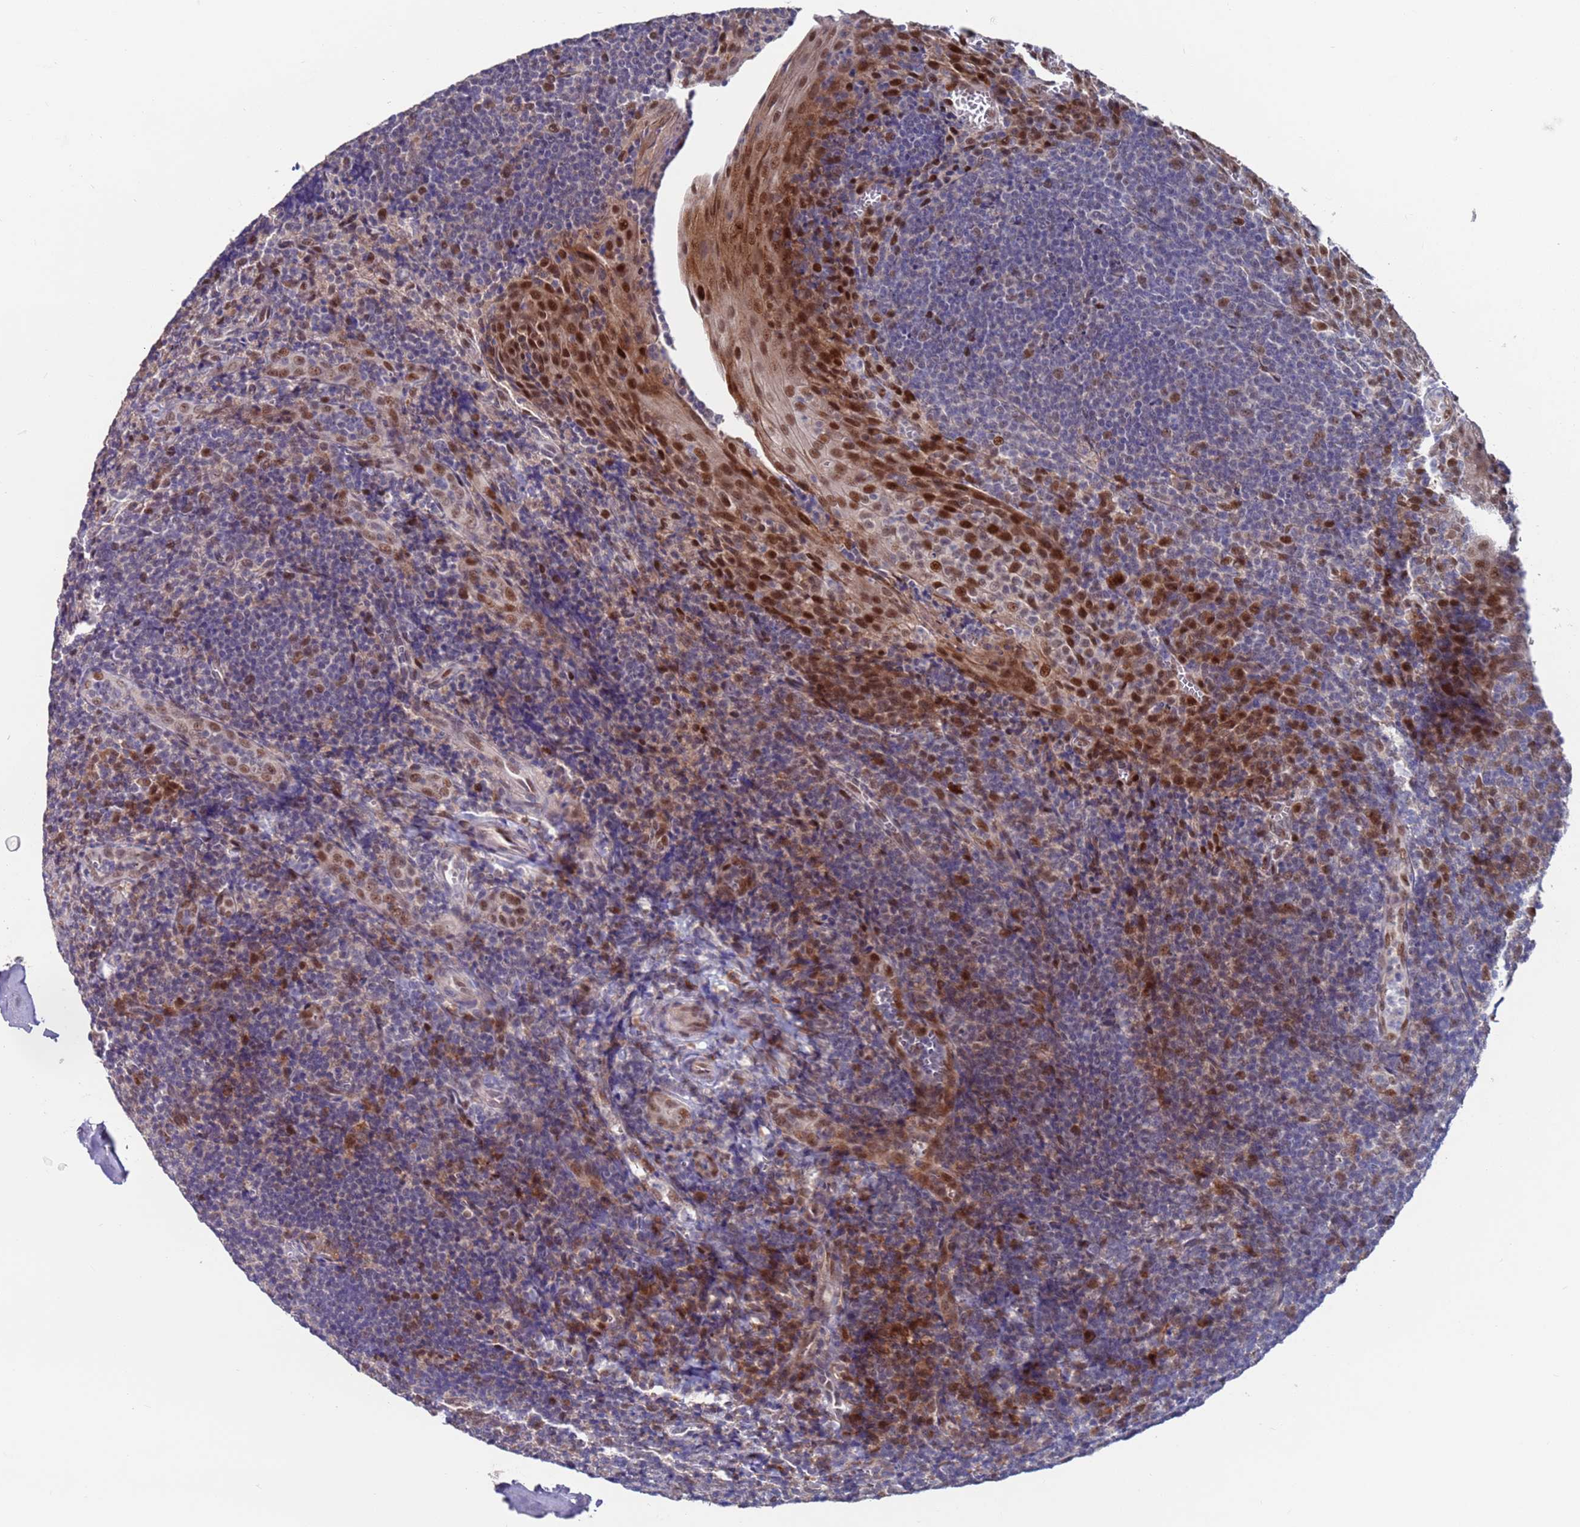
{"staining": {"intensity": "weak", "quantity": "25%-75%", "location": "nuclear"}, "tissue": "tonsil", "cell_type": "Germinal center cells", "image_type": "normal", "snomed": [{"axis": "morphology", "description": "Normal tissue, NOS"}, {"axis": "topography", "description": "Tonsil"}], "caption": "High-power microscopy captured an immunohistochemistry (IHC) histopathology image of normal tonsil, revealing weak nuclear positivity in about 25%-75% of germinal center cells.", "gene": "FBXO27", "patient": {"sex": "male", "age": 27}}